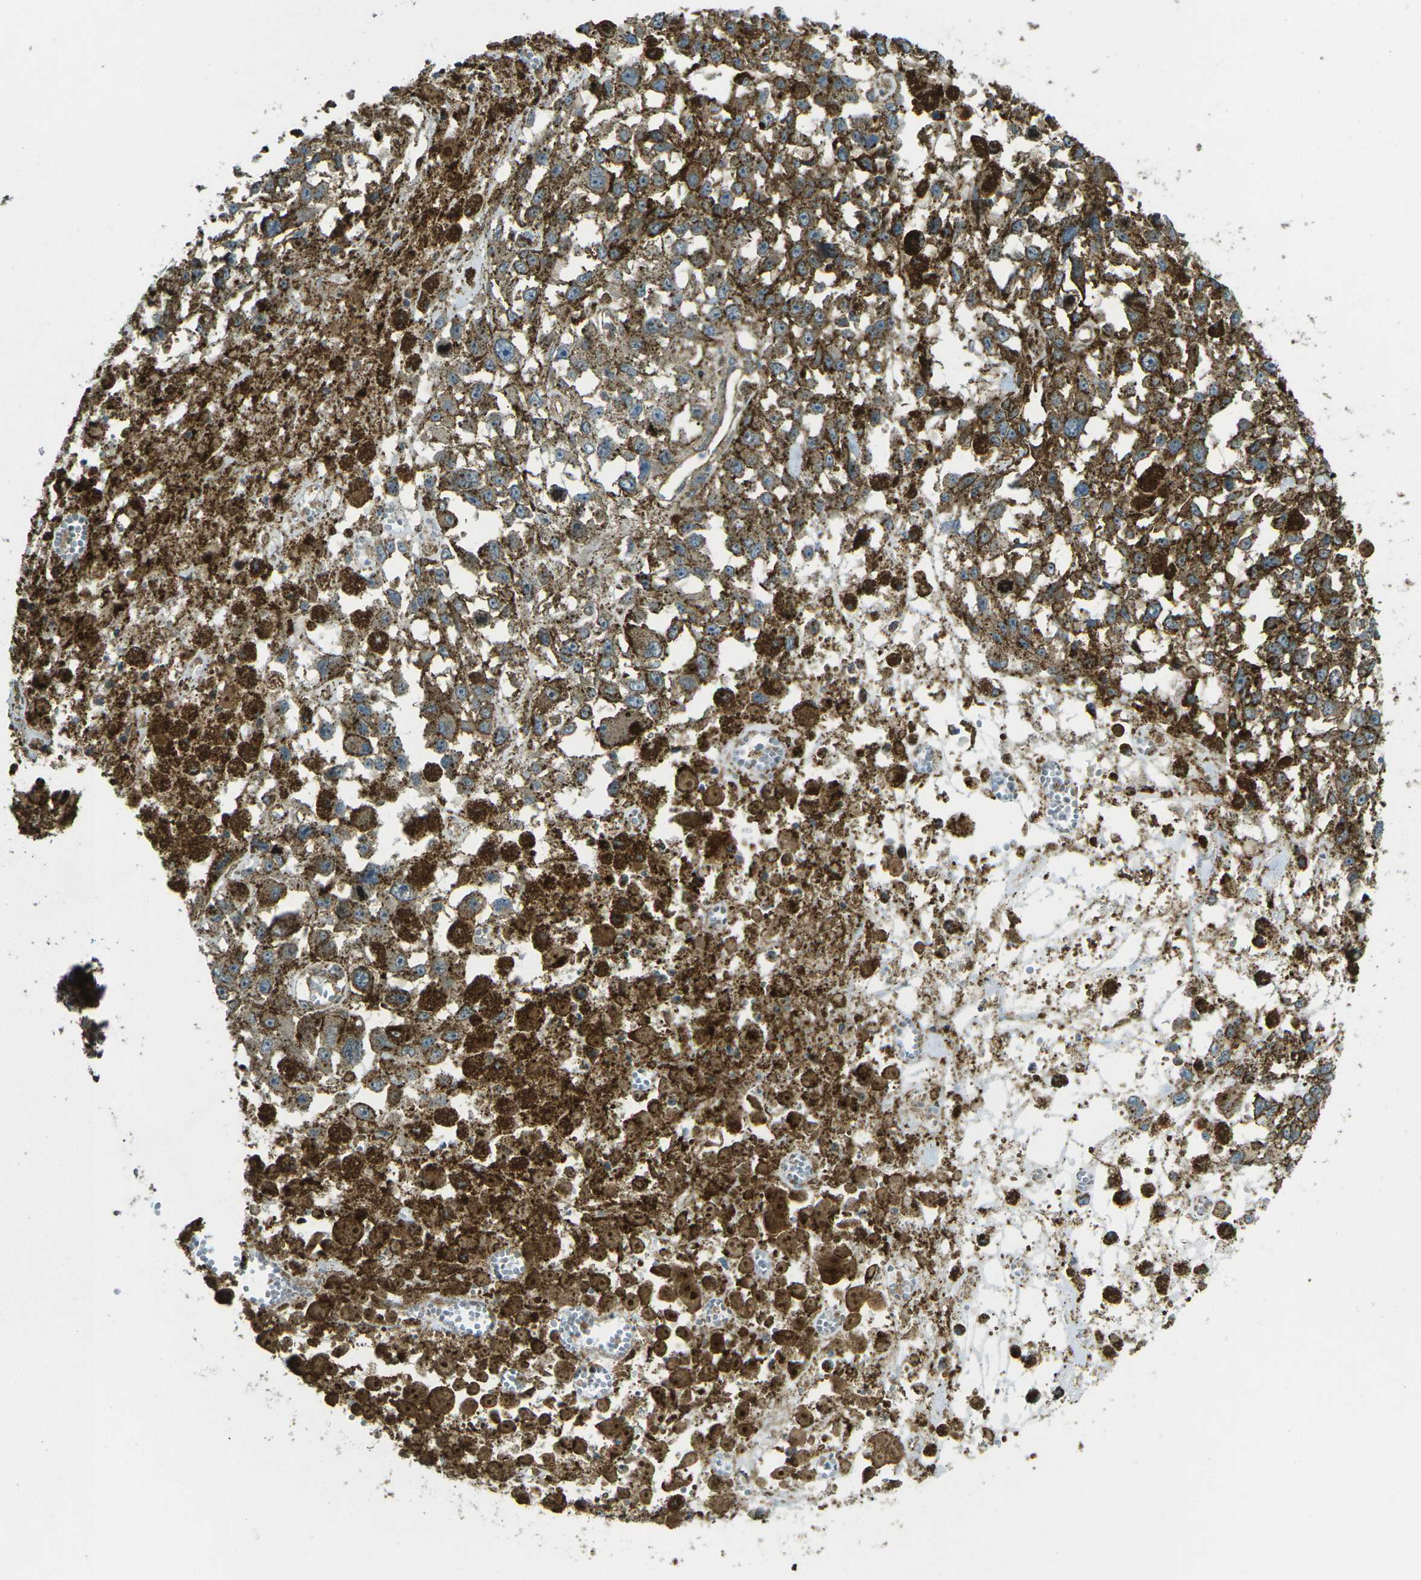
{"staining": {"intensity": "moderate", "quantity": ">75%", "location": "cytoplasmic/membranous"}, "tissue": "melanoma", "cell_type": "Tumor cells", "image_type": "cancer", "snomed": [{"axis": "morphology", "description": "Malignant melanoma, Metastatic site"}, {"axis": "topography", "description": "Lymph node"}], "caption": "Immunohistochemistry (DAB) staining of human malignant melanoma (metastatic site) shows moderate cytoplasmic/membranous protein expression in about >75% of tumor cells.", "gene": "CHMP3", "patient": {"sex": "male", "age": 59}}